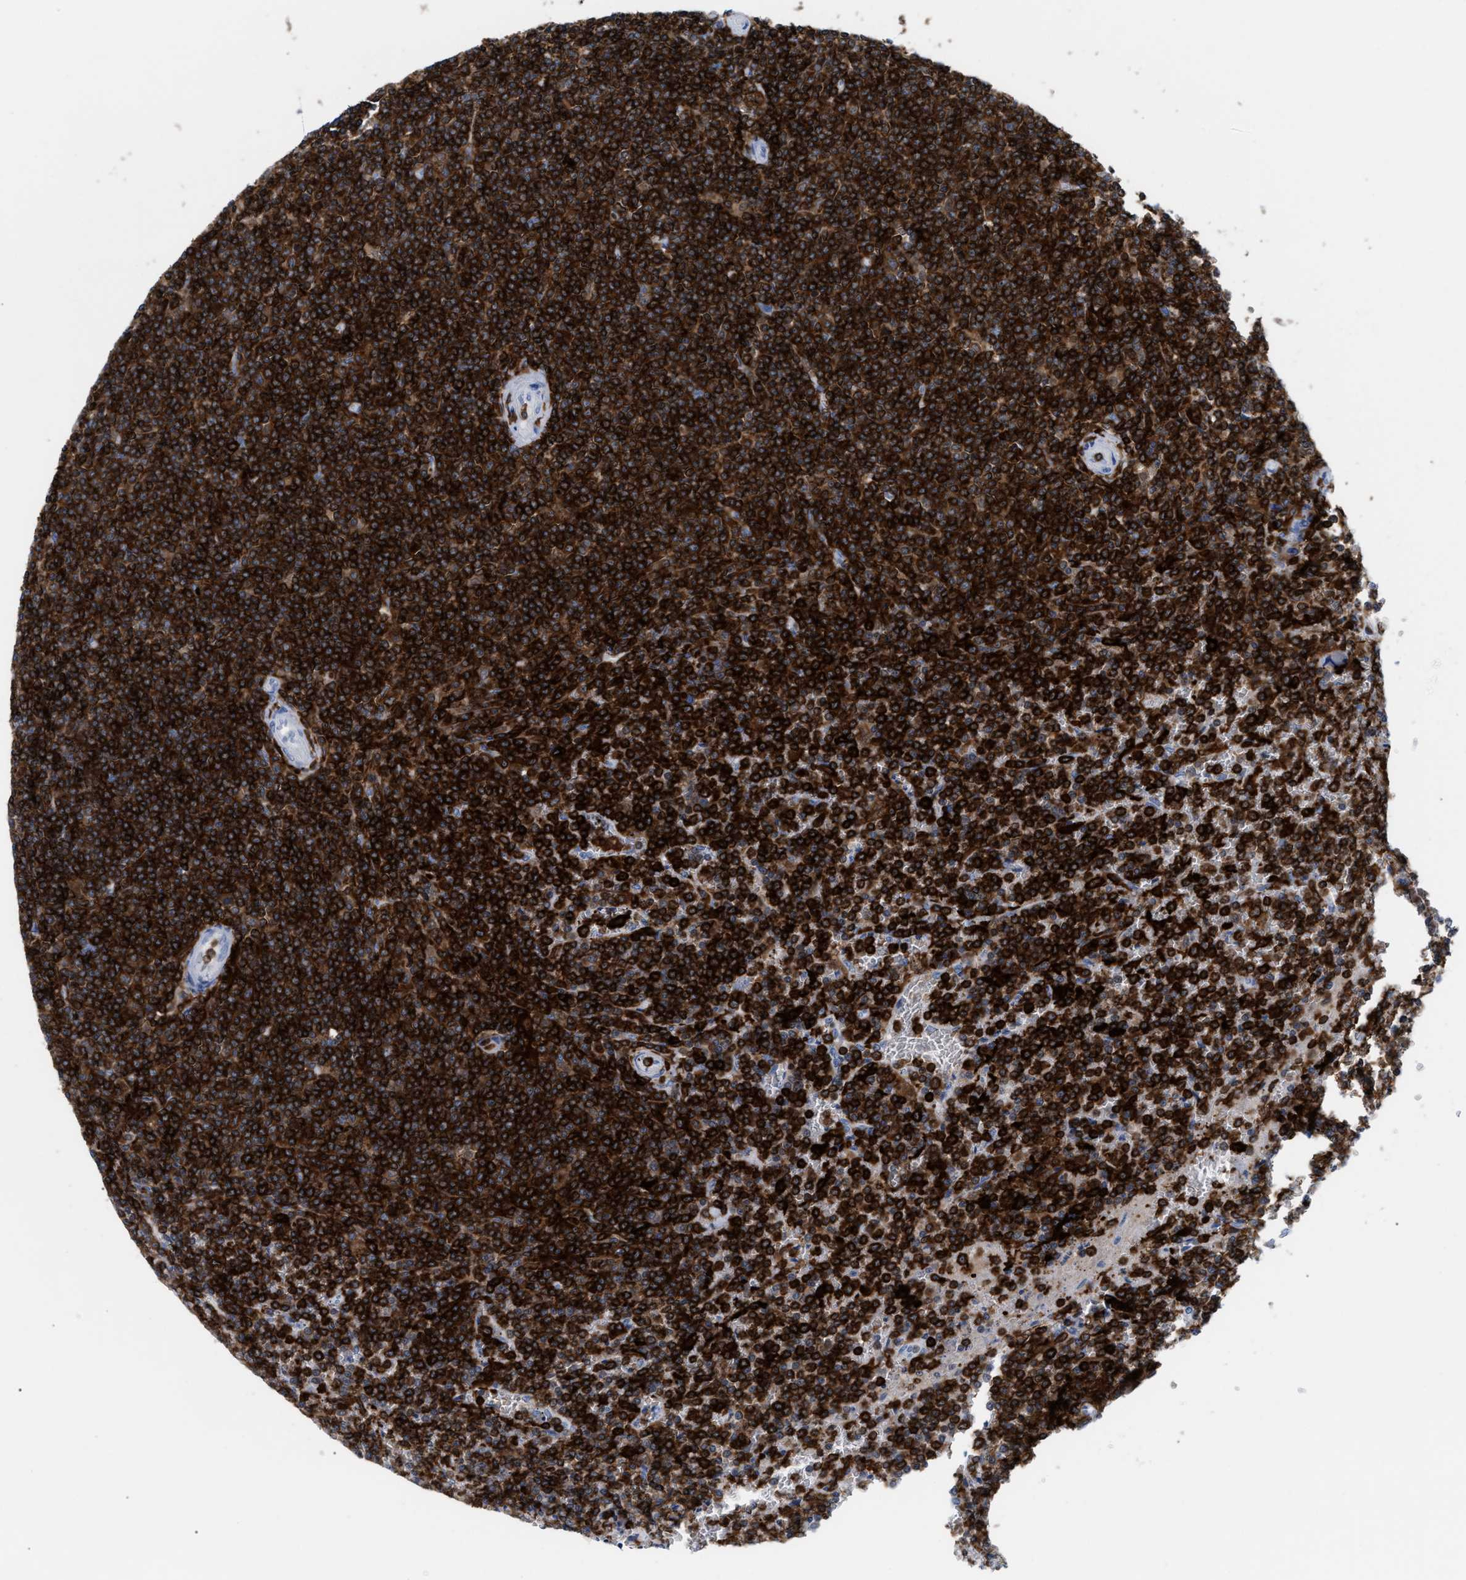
{"staining": {"intensity": "strong", "quantity": ">75%", "location": "cytoplasmic/membranous"}, "tissue": "lymphoma", "cell_type": "Tumor cells", "image_type": "cancer", "snomed": [{"axis": "morphology", "description": "Malignant lymphoma, non-Hodgkin's type, Low grade"}, {"axis": "topography", "description": "Spleen"}], "caption": "Protein analysis of malignant lymphoma, non-Hodgkin's type (low-grade) tissue displays strong cytoplasmic/membranous staining in approximately >75% of tumor cells.", "gene": "LCP1", "patient": {"sex": "female", "age": 19}}